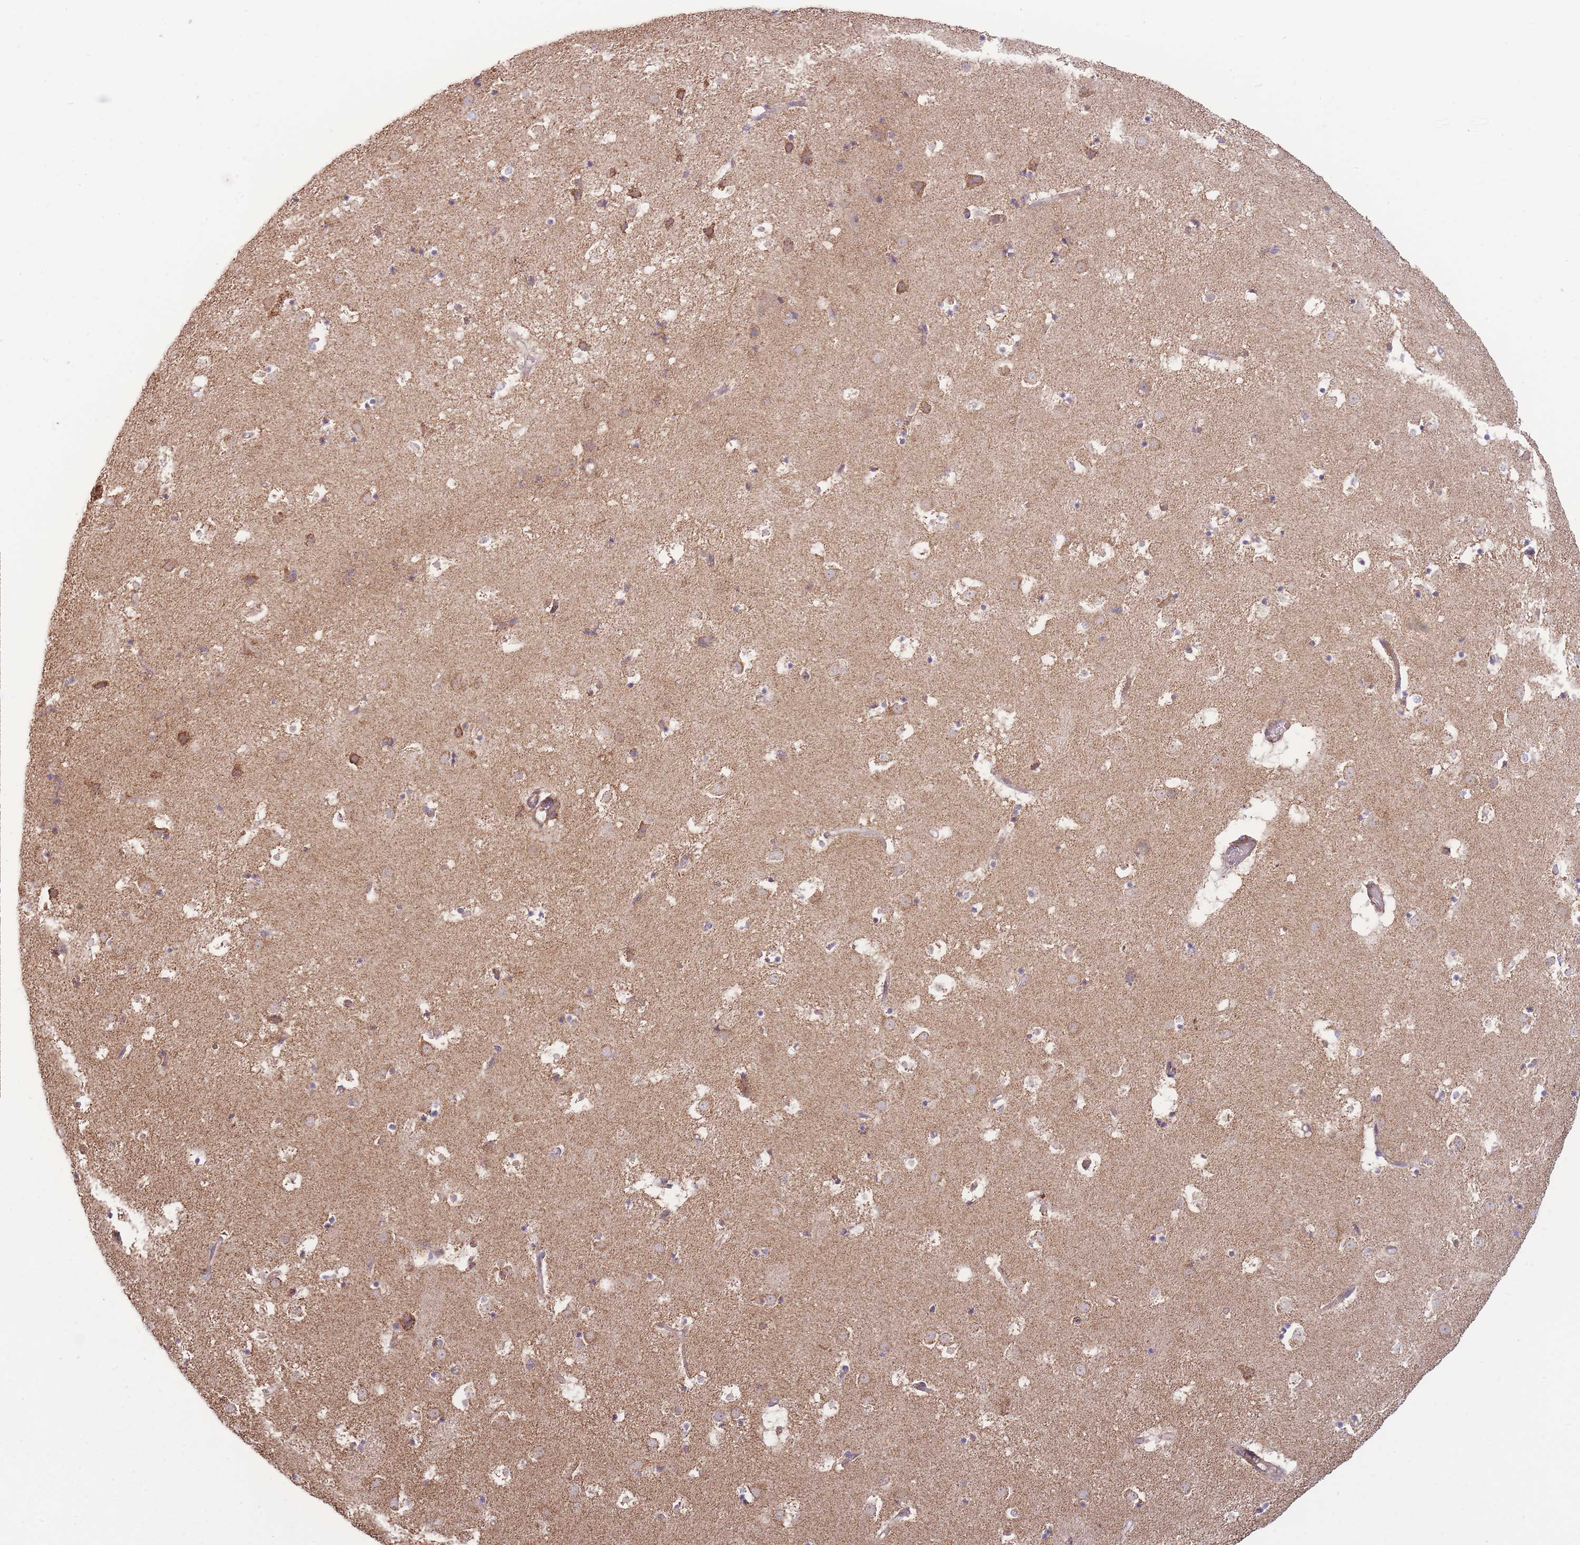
{"staining": {"intensity": "moderate", "quantity": "25%-75%", "location": "cytoplasmic/membranous"}, "tissue": "caudate", "cell_type": "Glial cells", "image_type": "normal", "snomed": [{"axis": "morphology", "description": "Normal tissue, NOS"}, {"axis": "topography", "description": "Lateral ventricle wall"}], "caption": "Brown immunohistochemical staining in normal caudate demonstrates moderate cytoplasmic/membranous positivity in approximately 25%-75% of glial cells.", "gene": "KIF16B", "patient": {"sex": "male", "age": 58}}